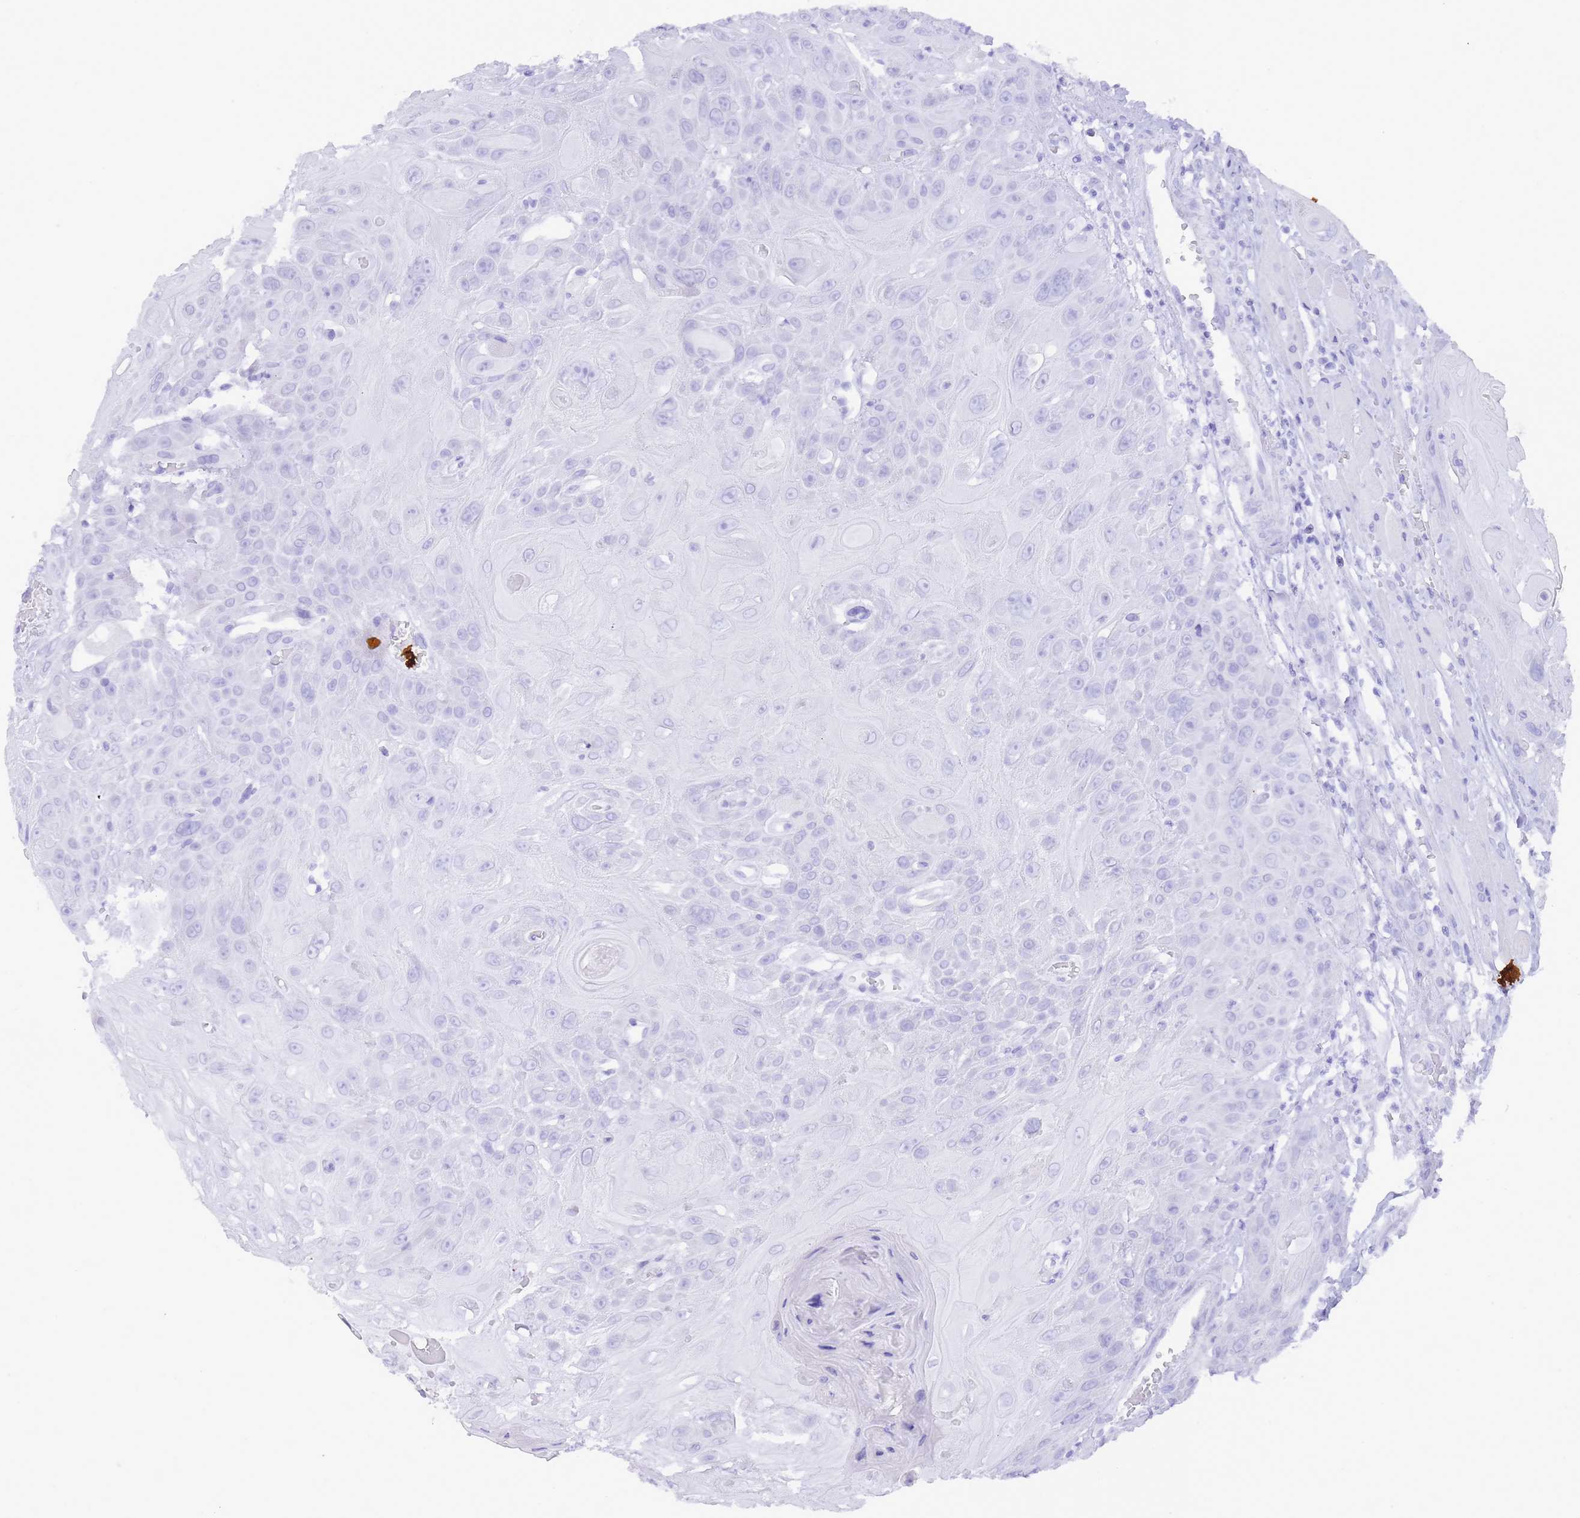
{"staining": {"intensity": "negative", "quantity": "none", "location": "none"}, "tissue": "head and neck cancer", "cell_type": "Tumor cells", "image_type": "cancer", "snomed": [{"axis": "morphology", "description": "Squamous cell carcinoma, NOS"}, {"axis": "topography", "description": "Head-Neck"}], "caption": "The immunohistochemistry micrograph has no significant staining in tumor cells of head and neck cancer tissue. The staining was performed using DAB to visualize the protein expression in brown, while the nuclei were stained in blue with hematoxylin (Magnification: 20x).", "gene": "TOPAZ1", "patient": {"sex": "female", "age": 59}}